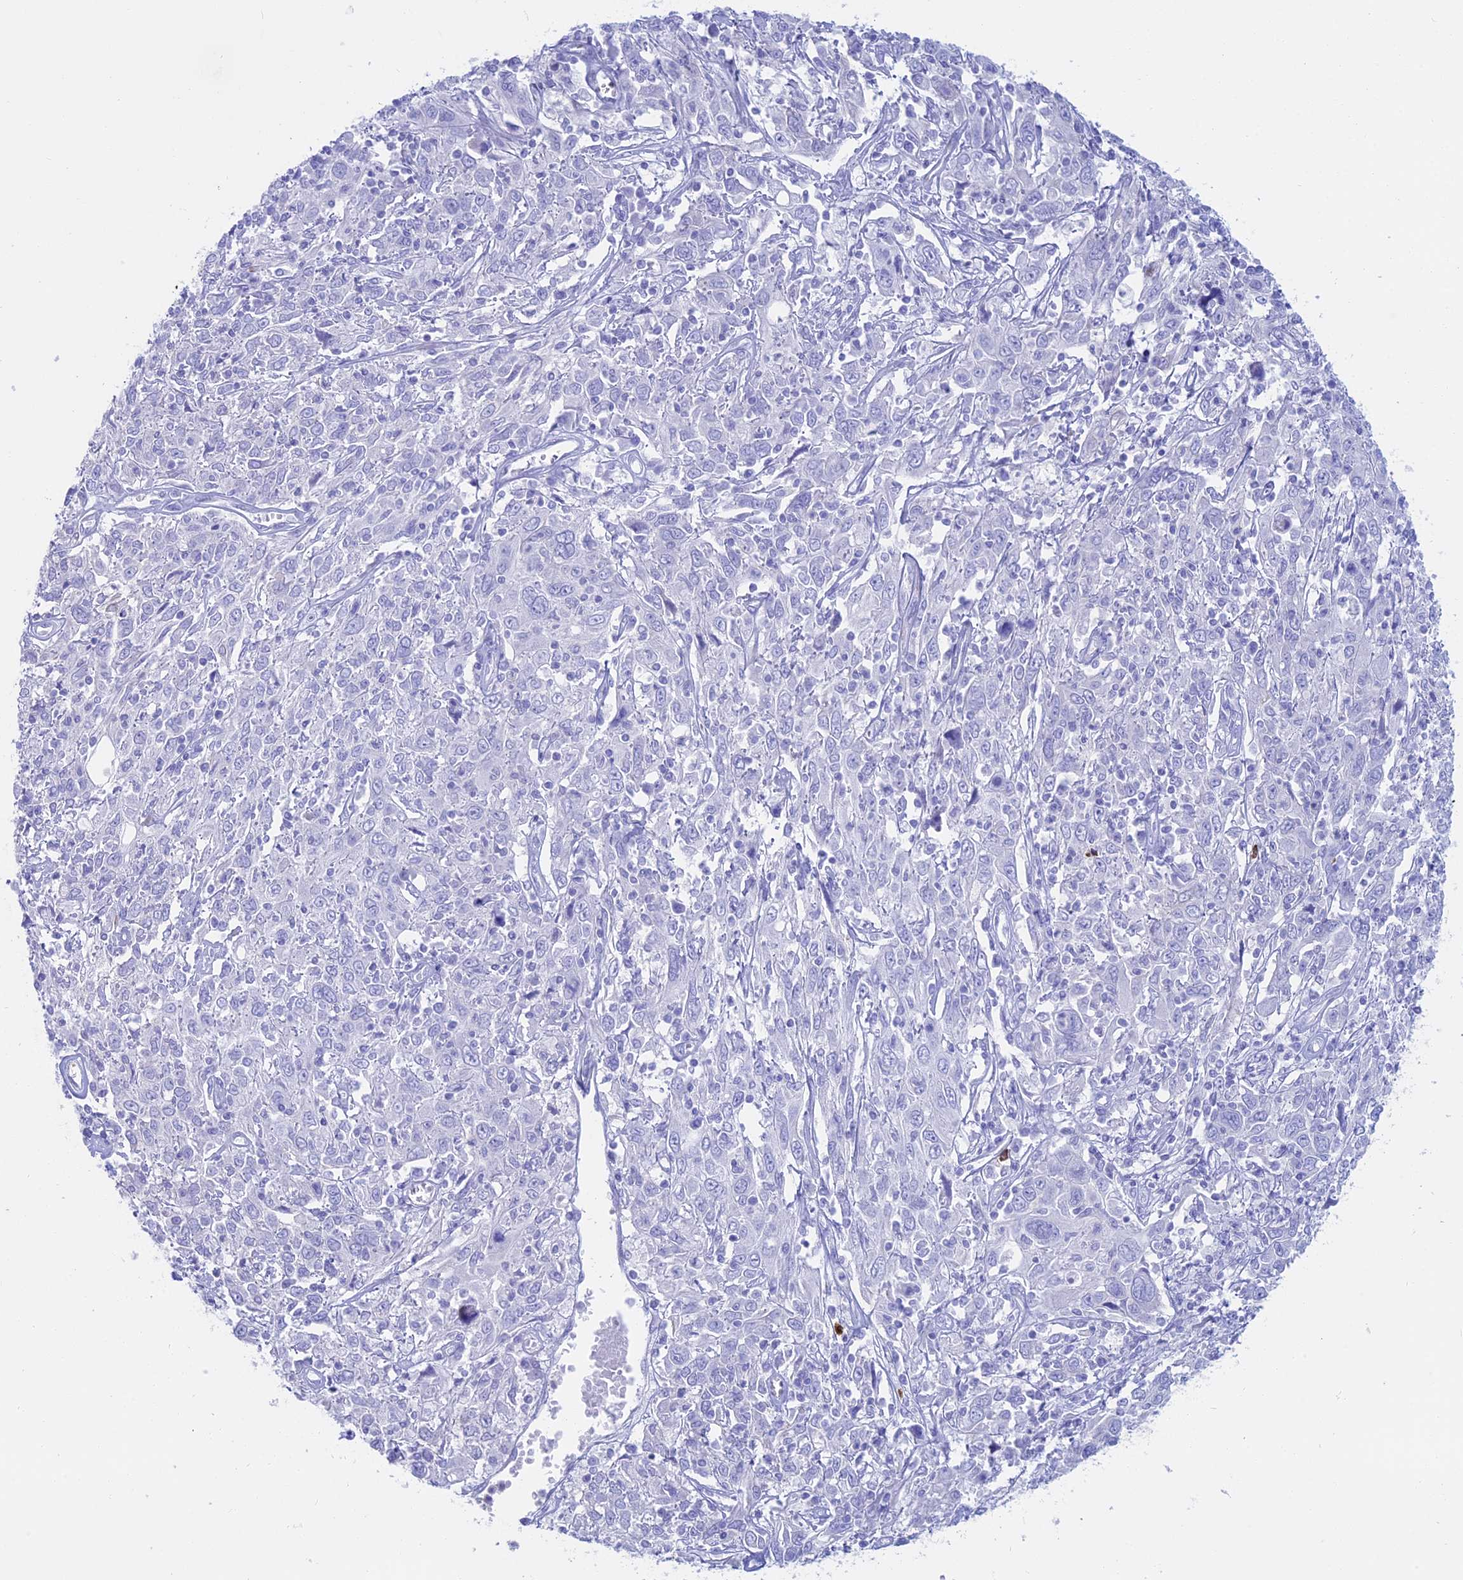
{"staining": {"intensity": "negative", "quantity": "none", "location": "none"}, "tissue": "cervical cancer", "cell_type": "Tumor cells", "image_type": "cancer", "snomed": [{"axis": "morphology", "description": "Squamous cell carcinoma, NOS"}, {"axis": "topography", "description": "Cervix"}], "caption": "Cervical cancer stained for a protein using IHC shows no positivity tumor cells.", "gene": "OR2AE1", "patient": {"sex": "female", "age": 46}}